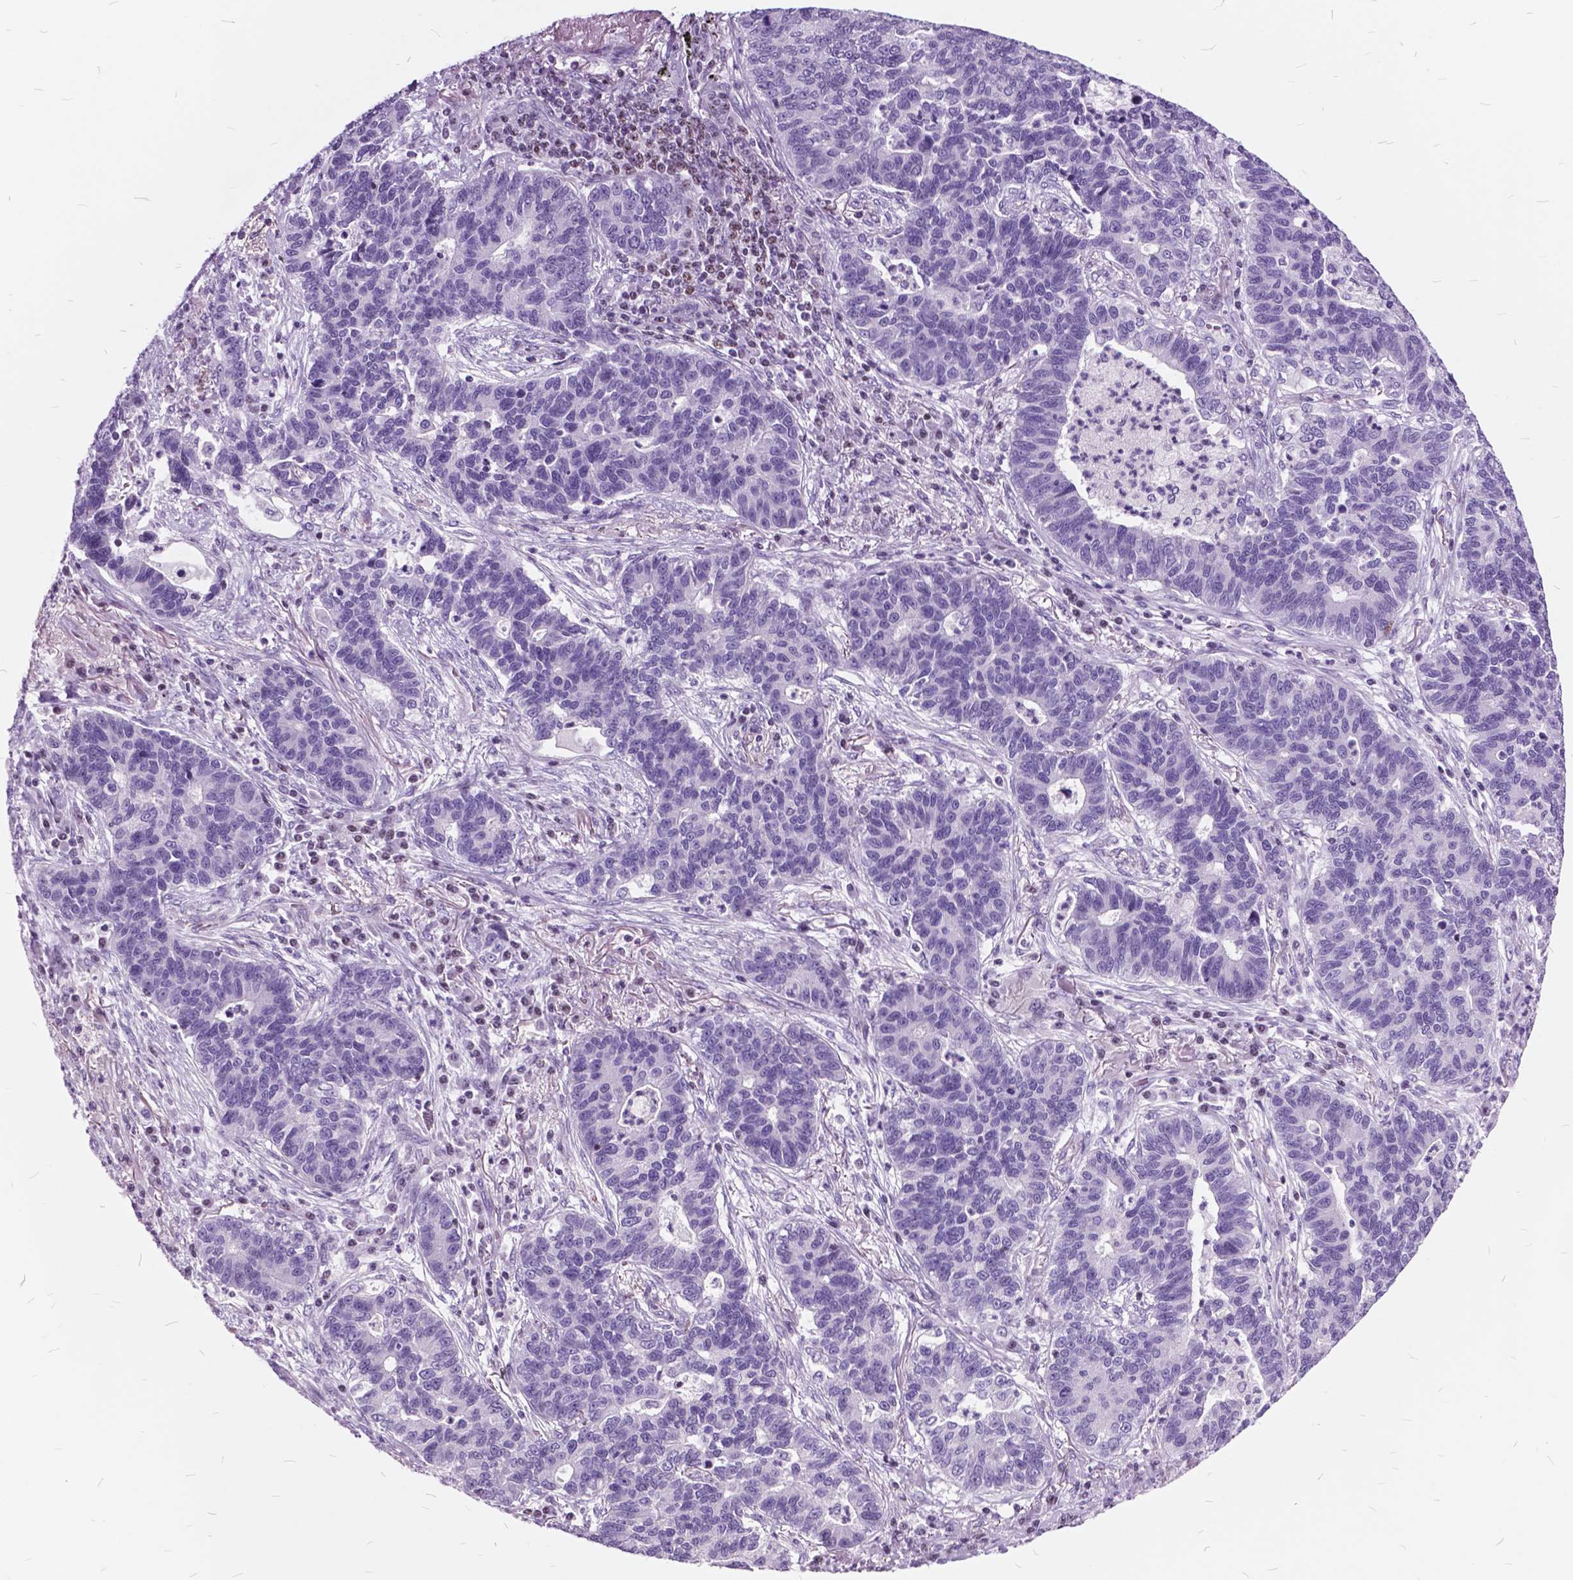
{"staining": {"intensity": "negative", "quantity": "none", "location": "none"}, "tissue": "lung cancer", "cell_type": "Tumor cells", "image_type": "cancer", "snomed": [{"axis": "morphology", "description": "Adenocarcinoma, NOS"}, {"axis": "topography", "description": "Lung"}], "caption": "Immunohistochemistry histopathology image of lung cancer stained for a protein (brown), which displays no staining in tumor cells.", "gene": "SP140", "patient": {"sex": "female", "age": 57}}